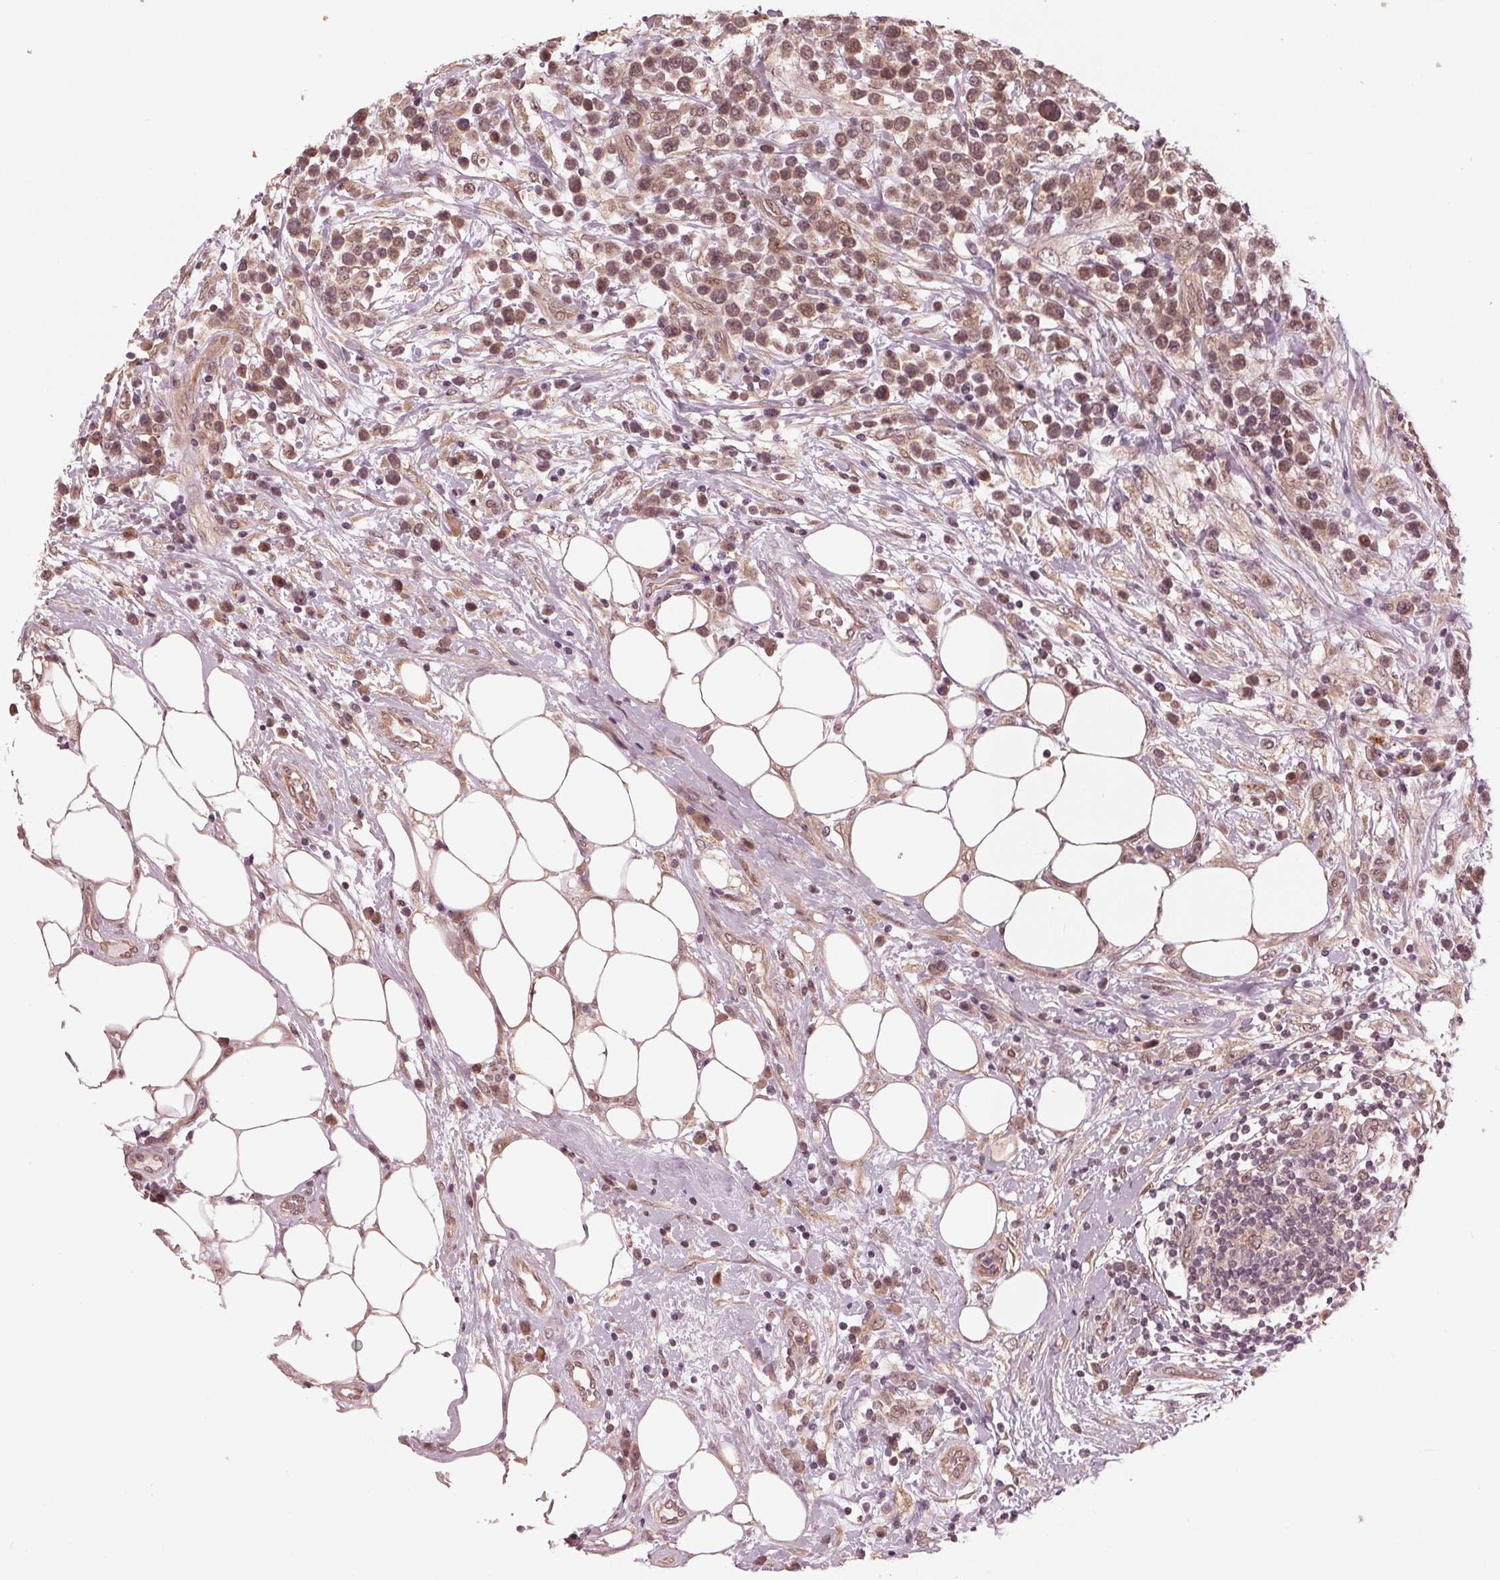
{"staining": {"intensity": "weak", "quantity": "25%-75%", "location": "cytoplasmic/membranous,nuclear"}, "tissue": "lymphoma", "cell_type": "Tumor cells", "image_type": "cancer", "snomed": [{"axis": "morphology", "description": "Malignant lymphoma, non-Hodgkin's type, High grade"}, {"axis": "topography", "description": "Soft tissue"}], "caption": "Immunohistochemistry micrograph of neoplastic tissue: human malignant lymphoma, non-Hodgkin's type (high-grade) stained using immunohistochemistry shows low levels of weak protein expression localized specifically in the cytoplasmic/membranous and nuclear of tumor cells, appearing as a cytoplasmic/membranous and nuclear brown color.", "gene": "ZNF471", "patient": {"sex": "female", "age": 56}}